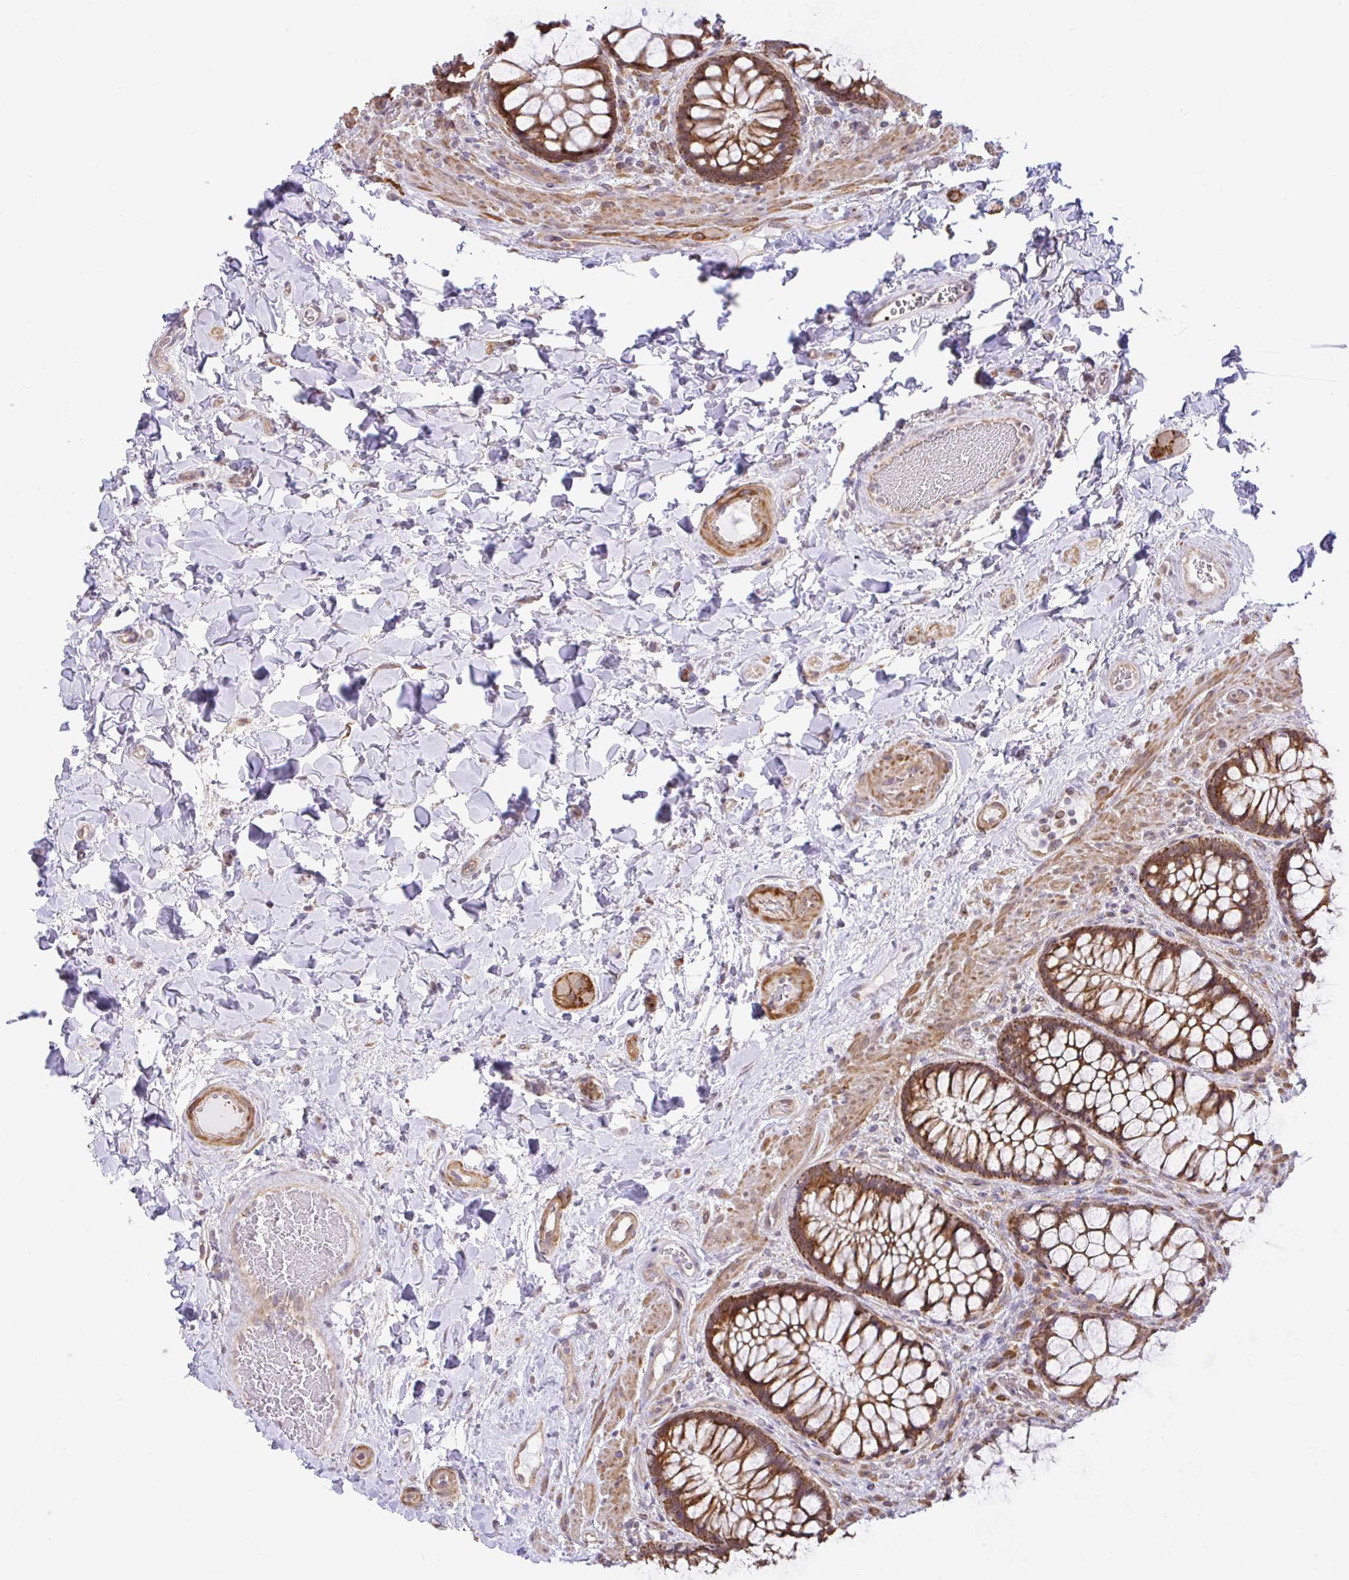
{"staining": {"intensity": "moderate", "quantity": ">75%", "location": "cytoplasmic/membranous"}, "tissue": "rectum", "cell_type": "Glandular cells", "image_type": "normal", "snomed": [{"axis": "morphology", "description": "Normal tissue, NOS"}, {"axis": "topography", "description": "Rectum"}], "caption": "Rectum stained for a protein (brown) demonstrates moderate cytoplasmic/membranous positive positivity in about >75% of glandular cells.", "gene": "DLEU7", "patient": {"sex": "female", "age": 58}}